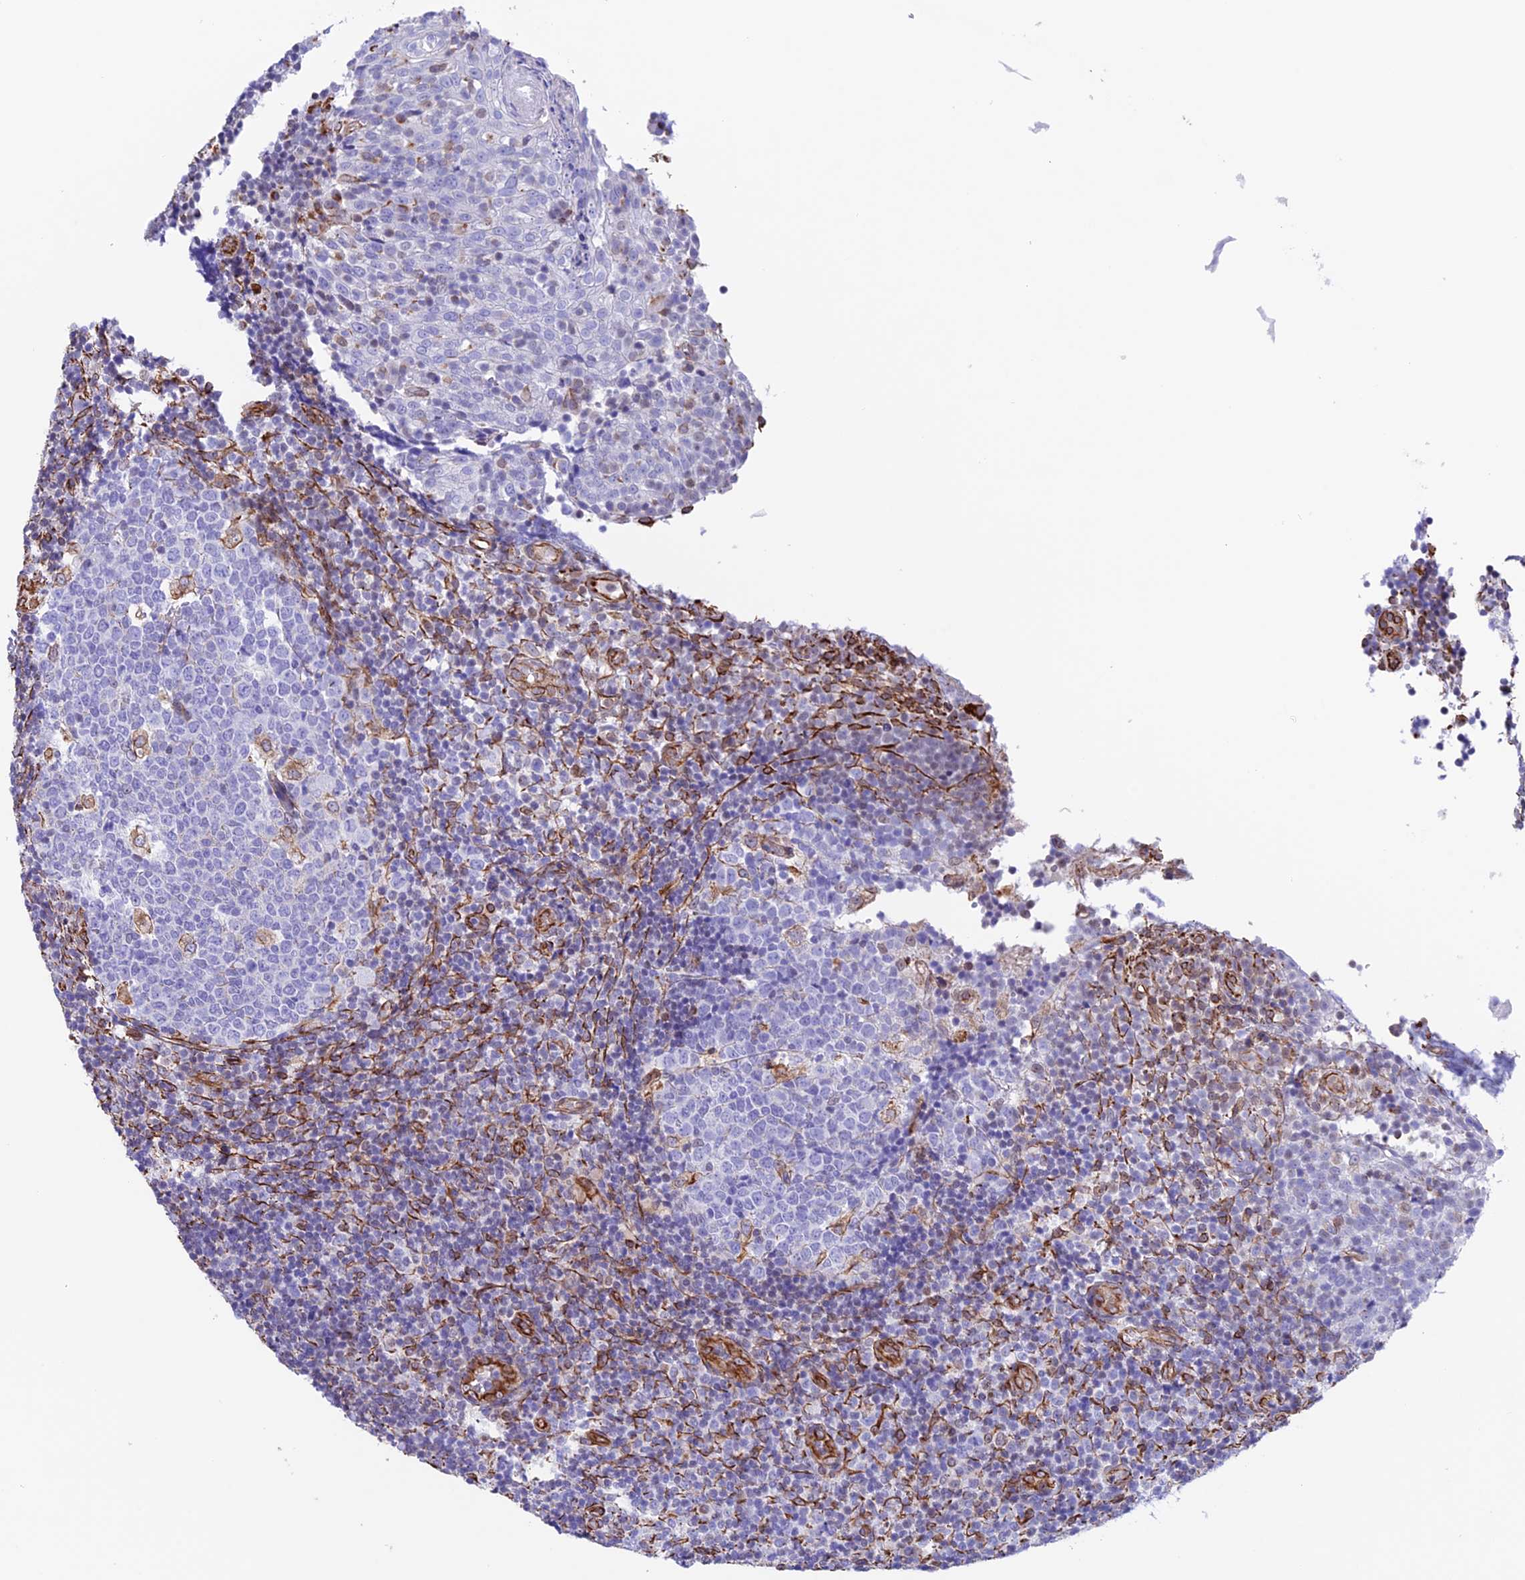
{"staining": {"intensity": "negative", "quantity": "none", "location": "none"}, "tissue": "tonsil", "cell_type": "Germinal center cells", "image_type": "normal", "snomed": [{"axis": "morphology", "description": "Normal tissue, NOS"}, {"axis": "topography", "description": "Tonsil"}], "caption": "Germinal center cells show no significant protein positivity in unremarkable tonsil. Brightfield microscopy of immunohistochemistry (IHC) stained with DAB (brown) and hematoxylin (blue), captured at high magnification.", "gene": "ZNF652", "patient": {"sex": "female", "age": 19}}